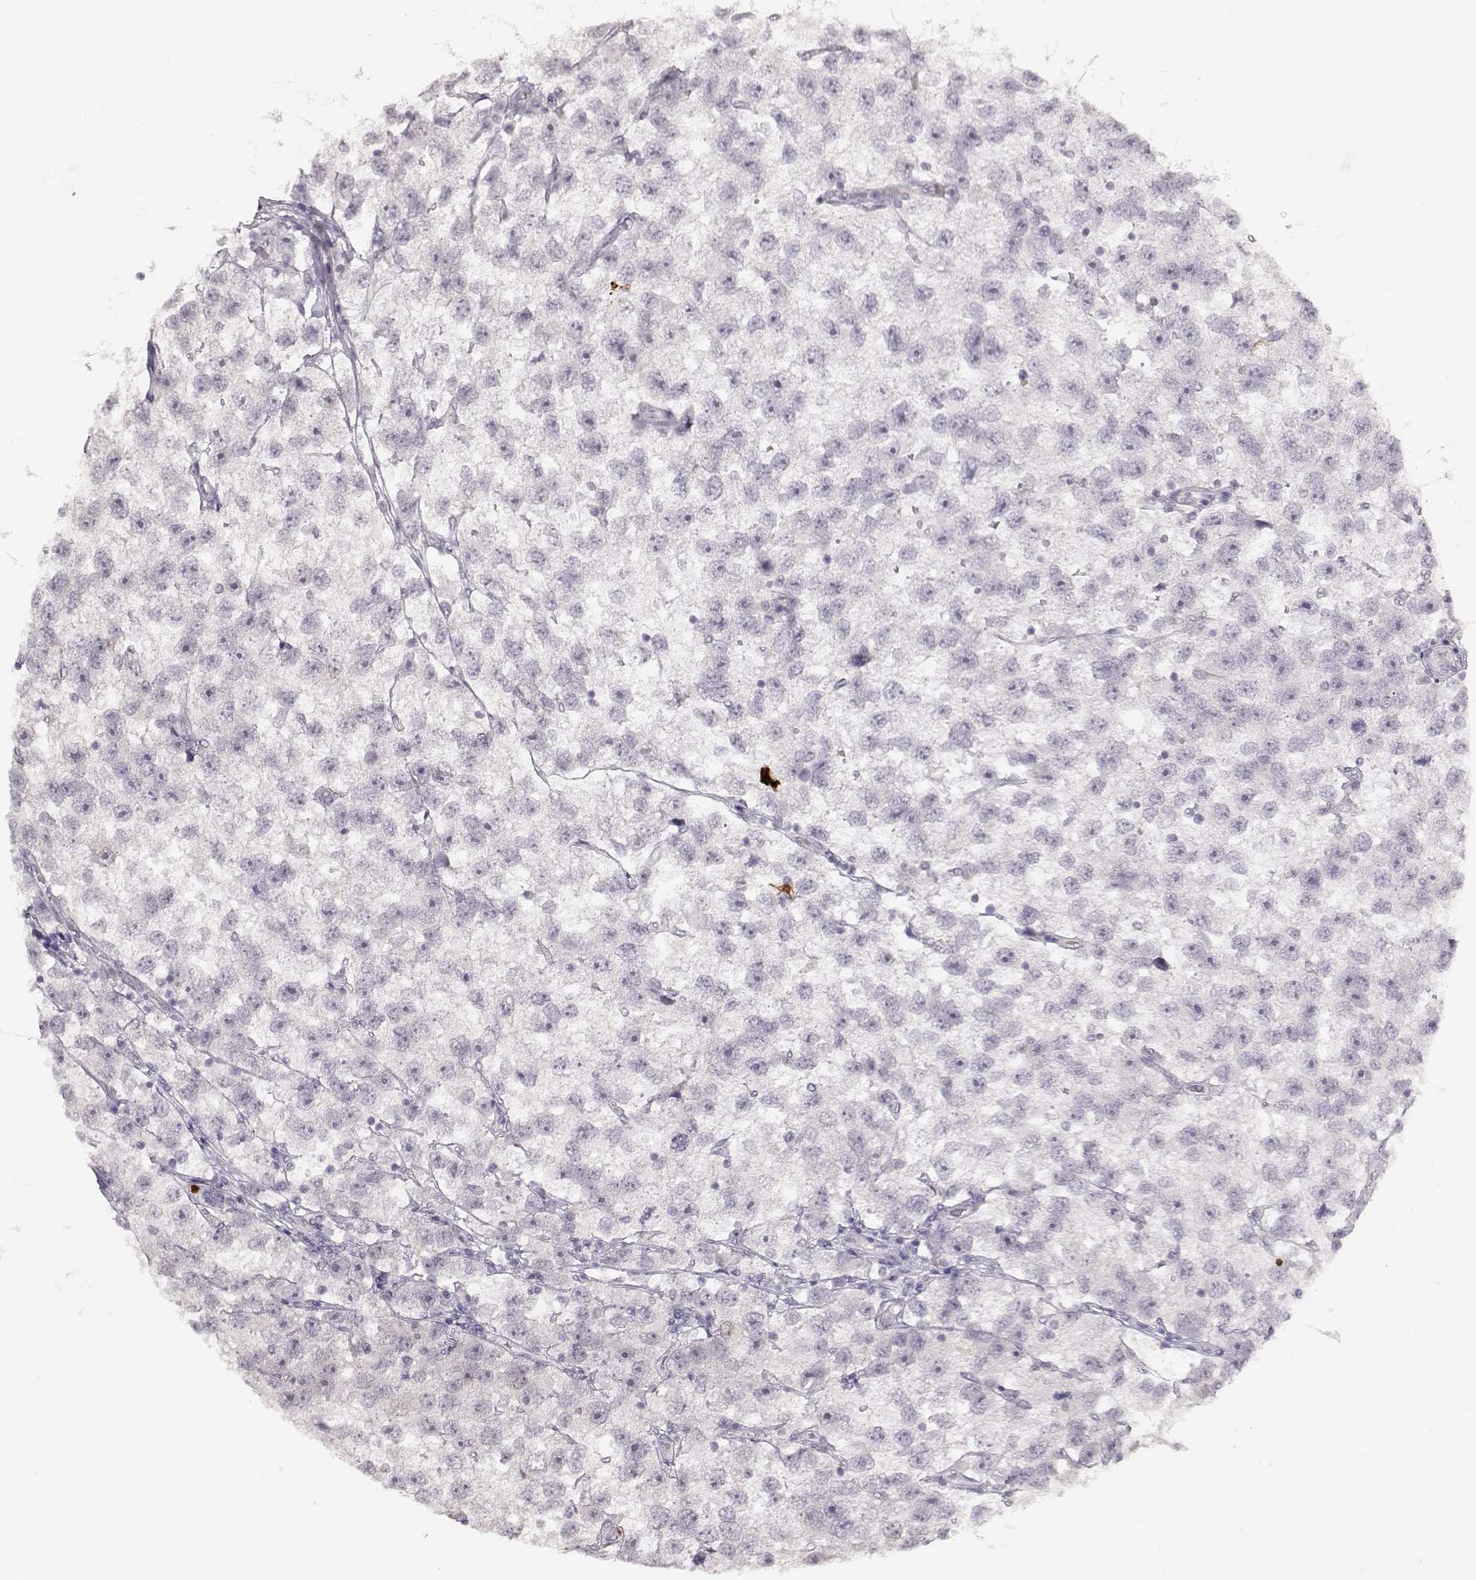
{"staining": {"intensity": "negative", "quantity": "none", "location": "none"}, "tissue": "testis cancer", "cell_type": "Tumor cells", "image_type": "cancer", "snomed": [{"axis": "morphology", "description": "Seminoma, NOS"}, {"axis": "topography", "description": "Testis"}], "caption": "The image shows no staining of tumor cells in testis cancer (seminoma).", "gene": "S100B", "patient": {"sex": "male", "age": 26}}